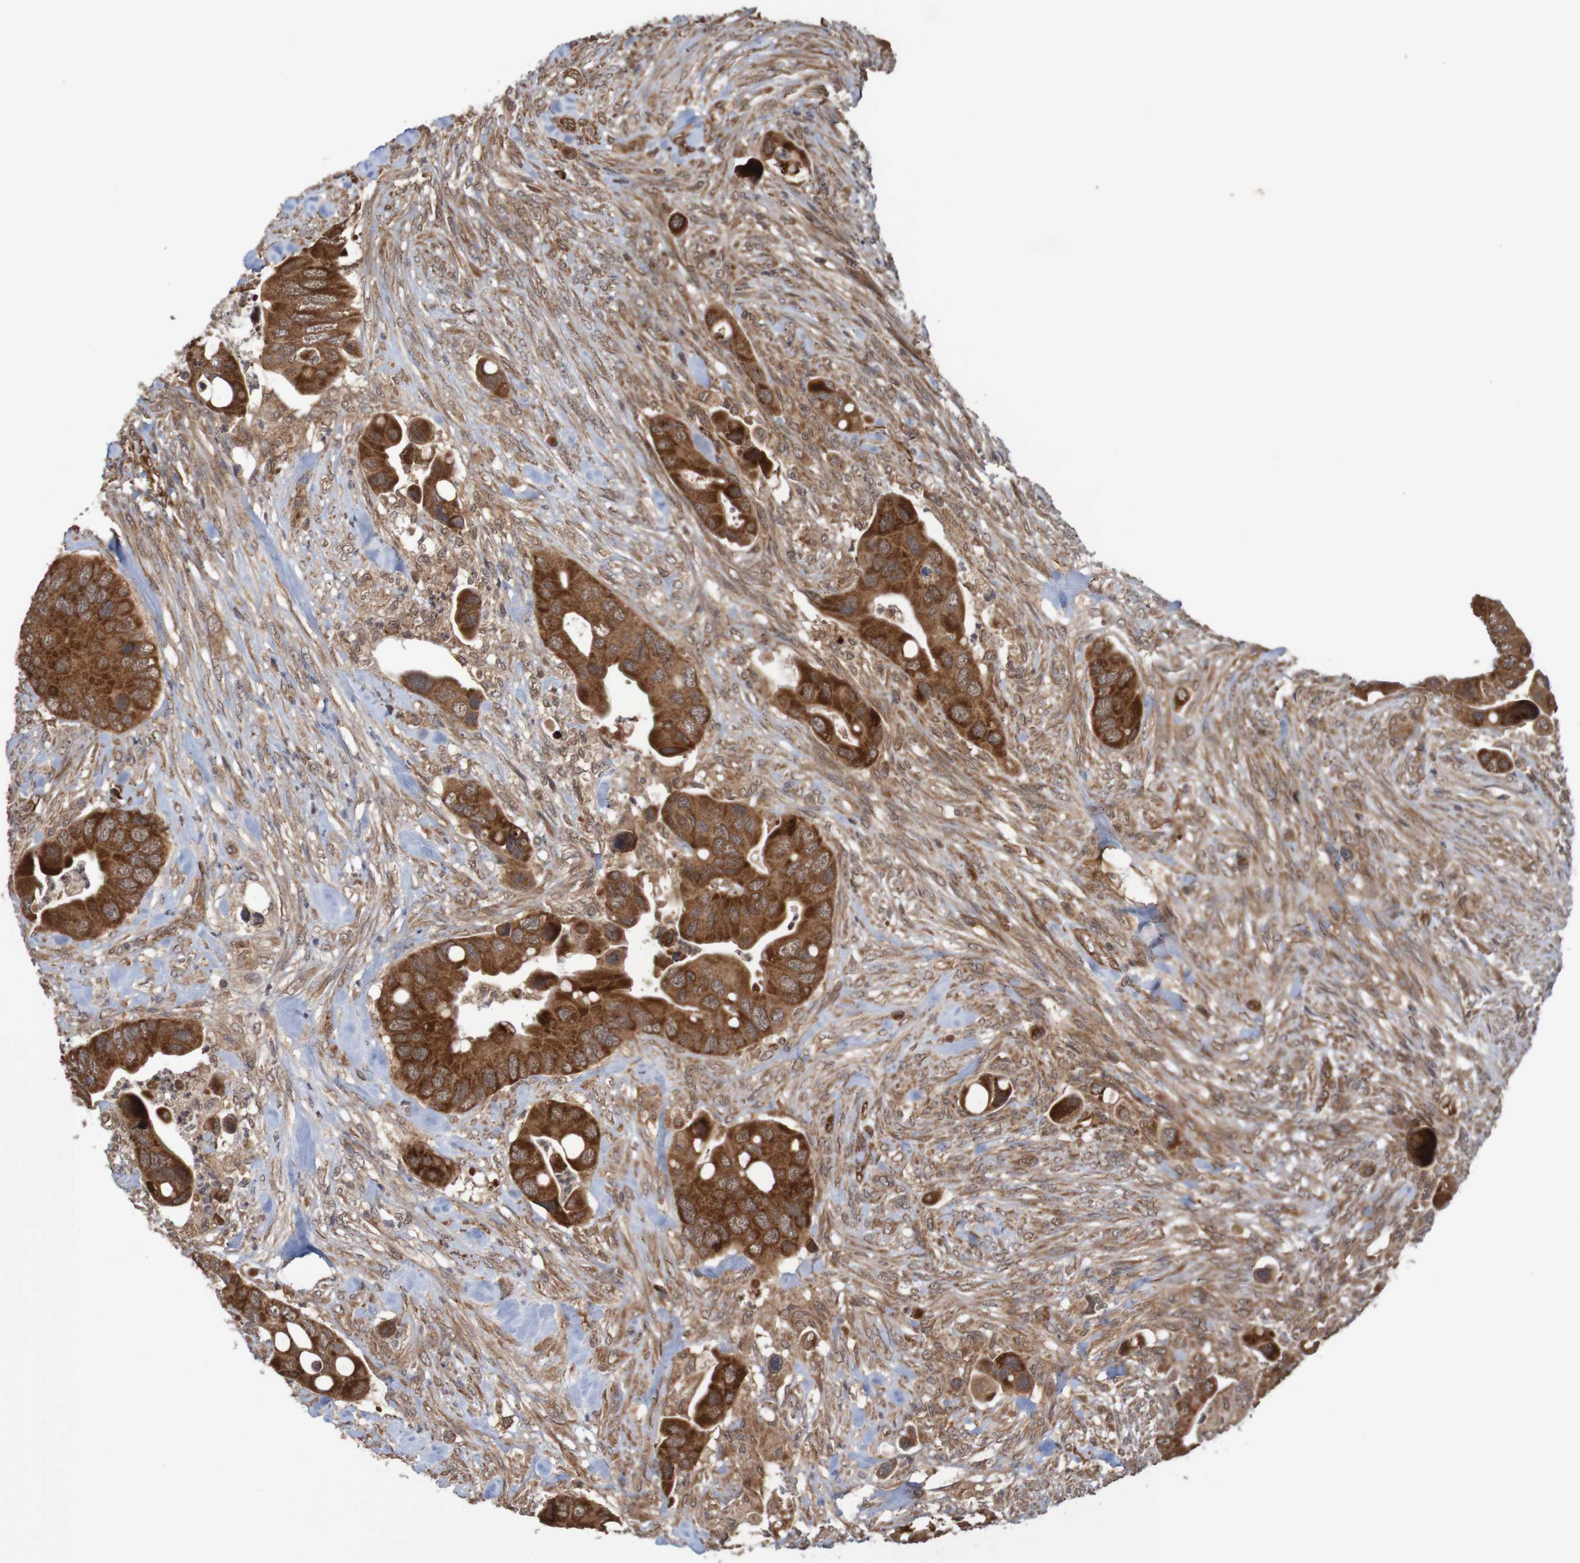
{"staining": {"intensity": "strong", "quantity": ">75%", "location": "cytoplasmic/membranous"}, "tissue": "colorectal cancer", "cell_type": "Tumor cells", "image_type": "cancer", "snomed": [{"axis": "morphology", "description": "Adenocarcinoma, NOS"}, {"axis": "topography", "description": "Rectum"}], "caption": "A brown stain highlights strong cytoplasmic/membranous expression of a protein in colorectal adenocarcinoma tumor cells.", "gene": "MRPL52", "patient": {"sex": "female", "age": 57}}